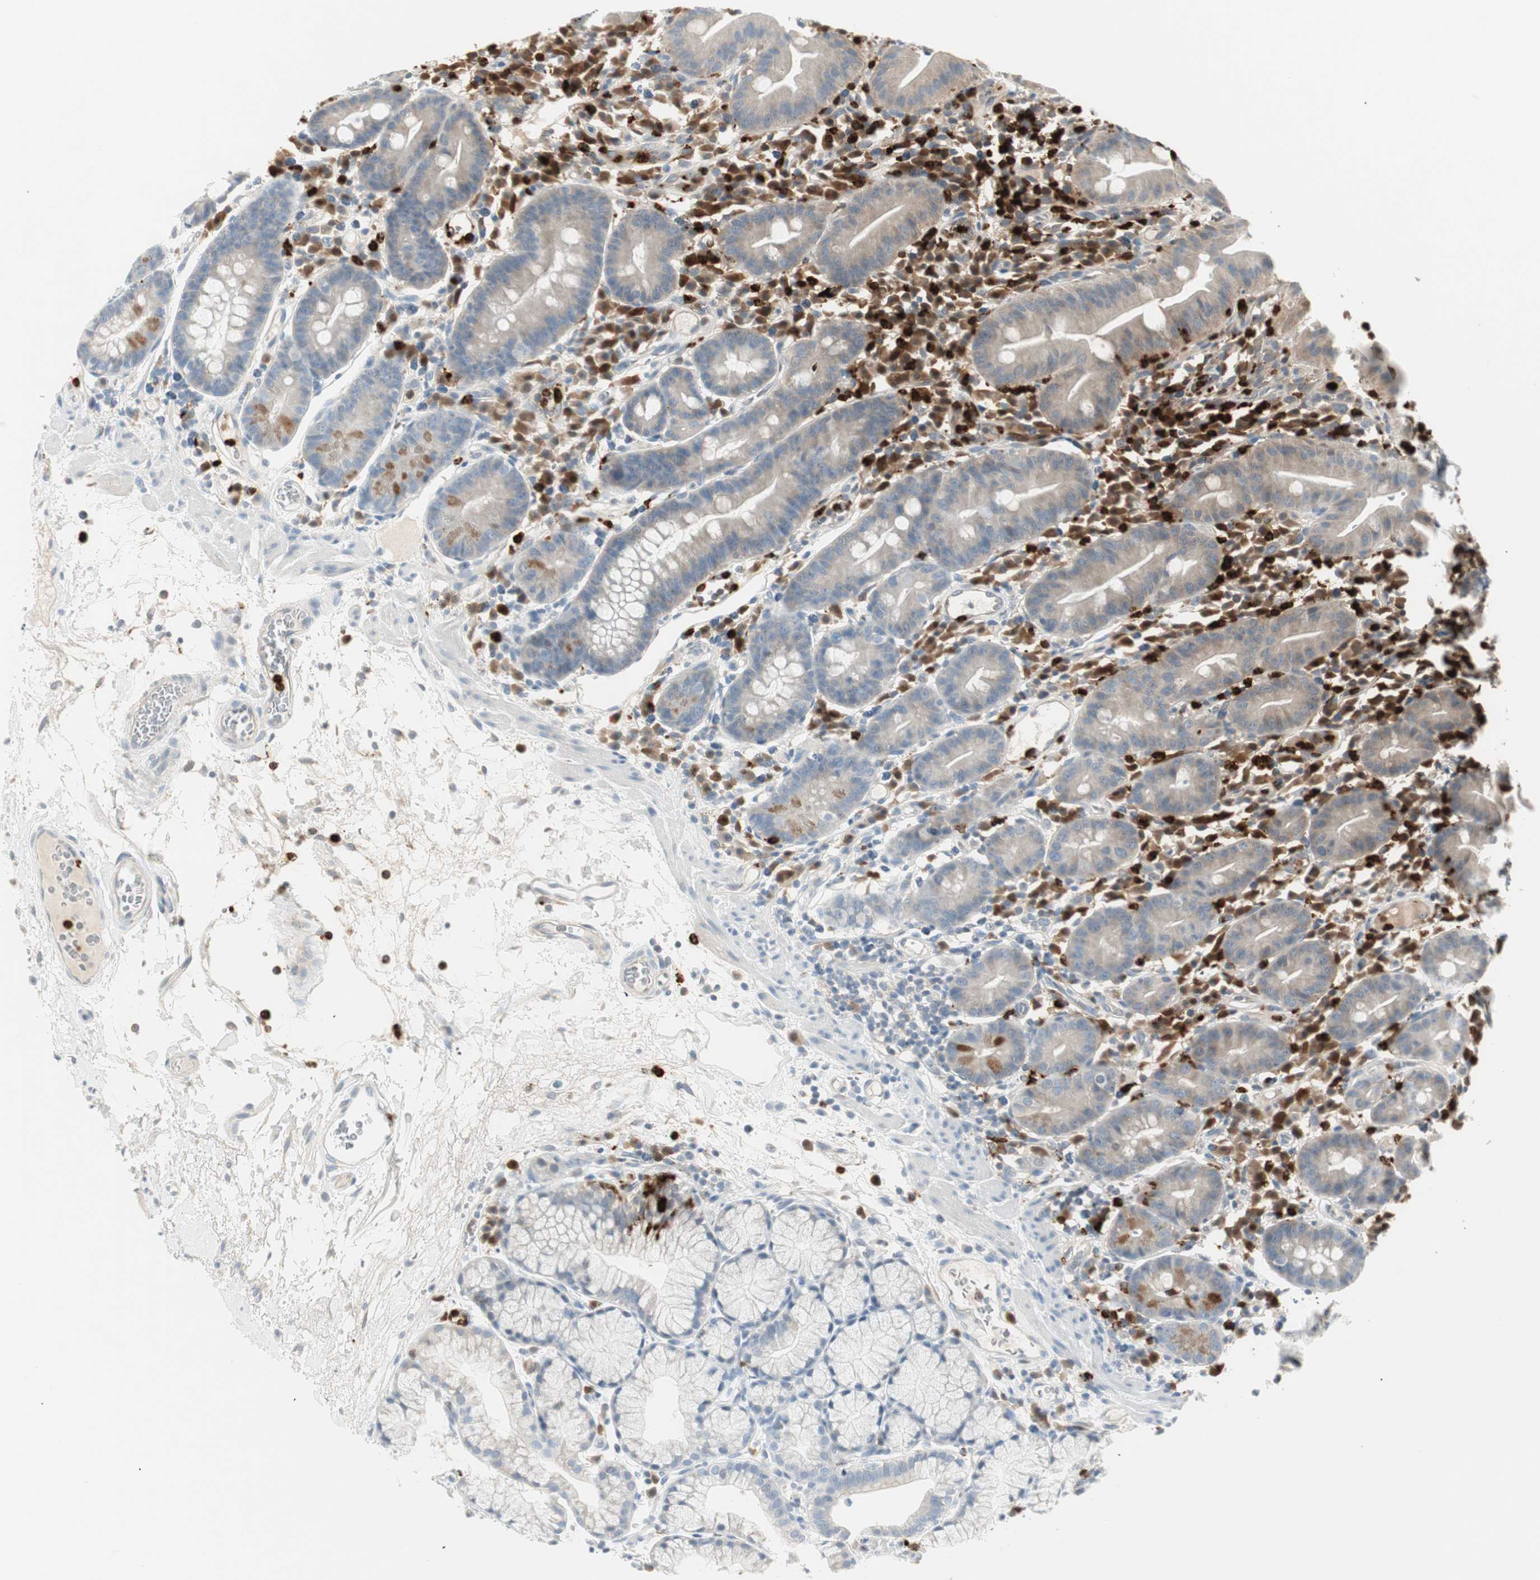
{"staining": {"intensity": "weak", "quantity": "25%-75%", "location": "cytoplasmic/membranous"}, "tissue": "duodenum", "cell_type": "Glandular cells", "image_type": "normal", "snomed": [{"axis": "morphology", "description": "Normal tissue, NOS"}, {"axis": "topography", "description": "Duodenum"}], "caption": "Immunohistochemical staining of benign human duodenum demonstrates 25%-75% levels of weak cytoplasmic/membranous protein positivity in approximately 25%-75% of glandular cells.", "gene": "PRTN3", "patient": {"sex": "male", "age": 50}}